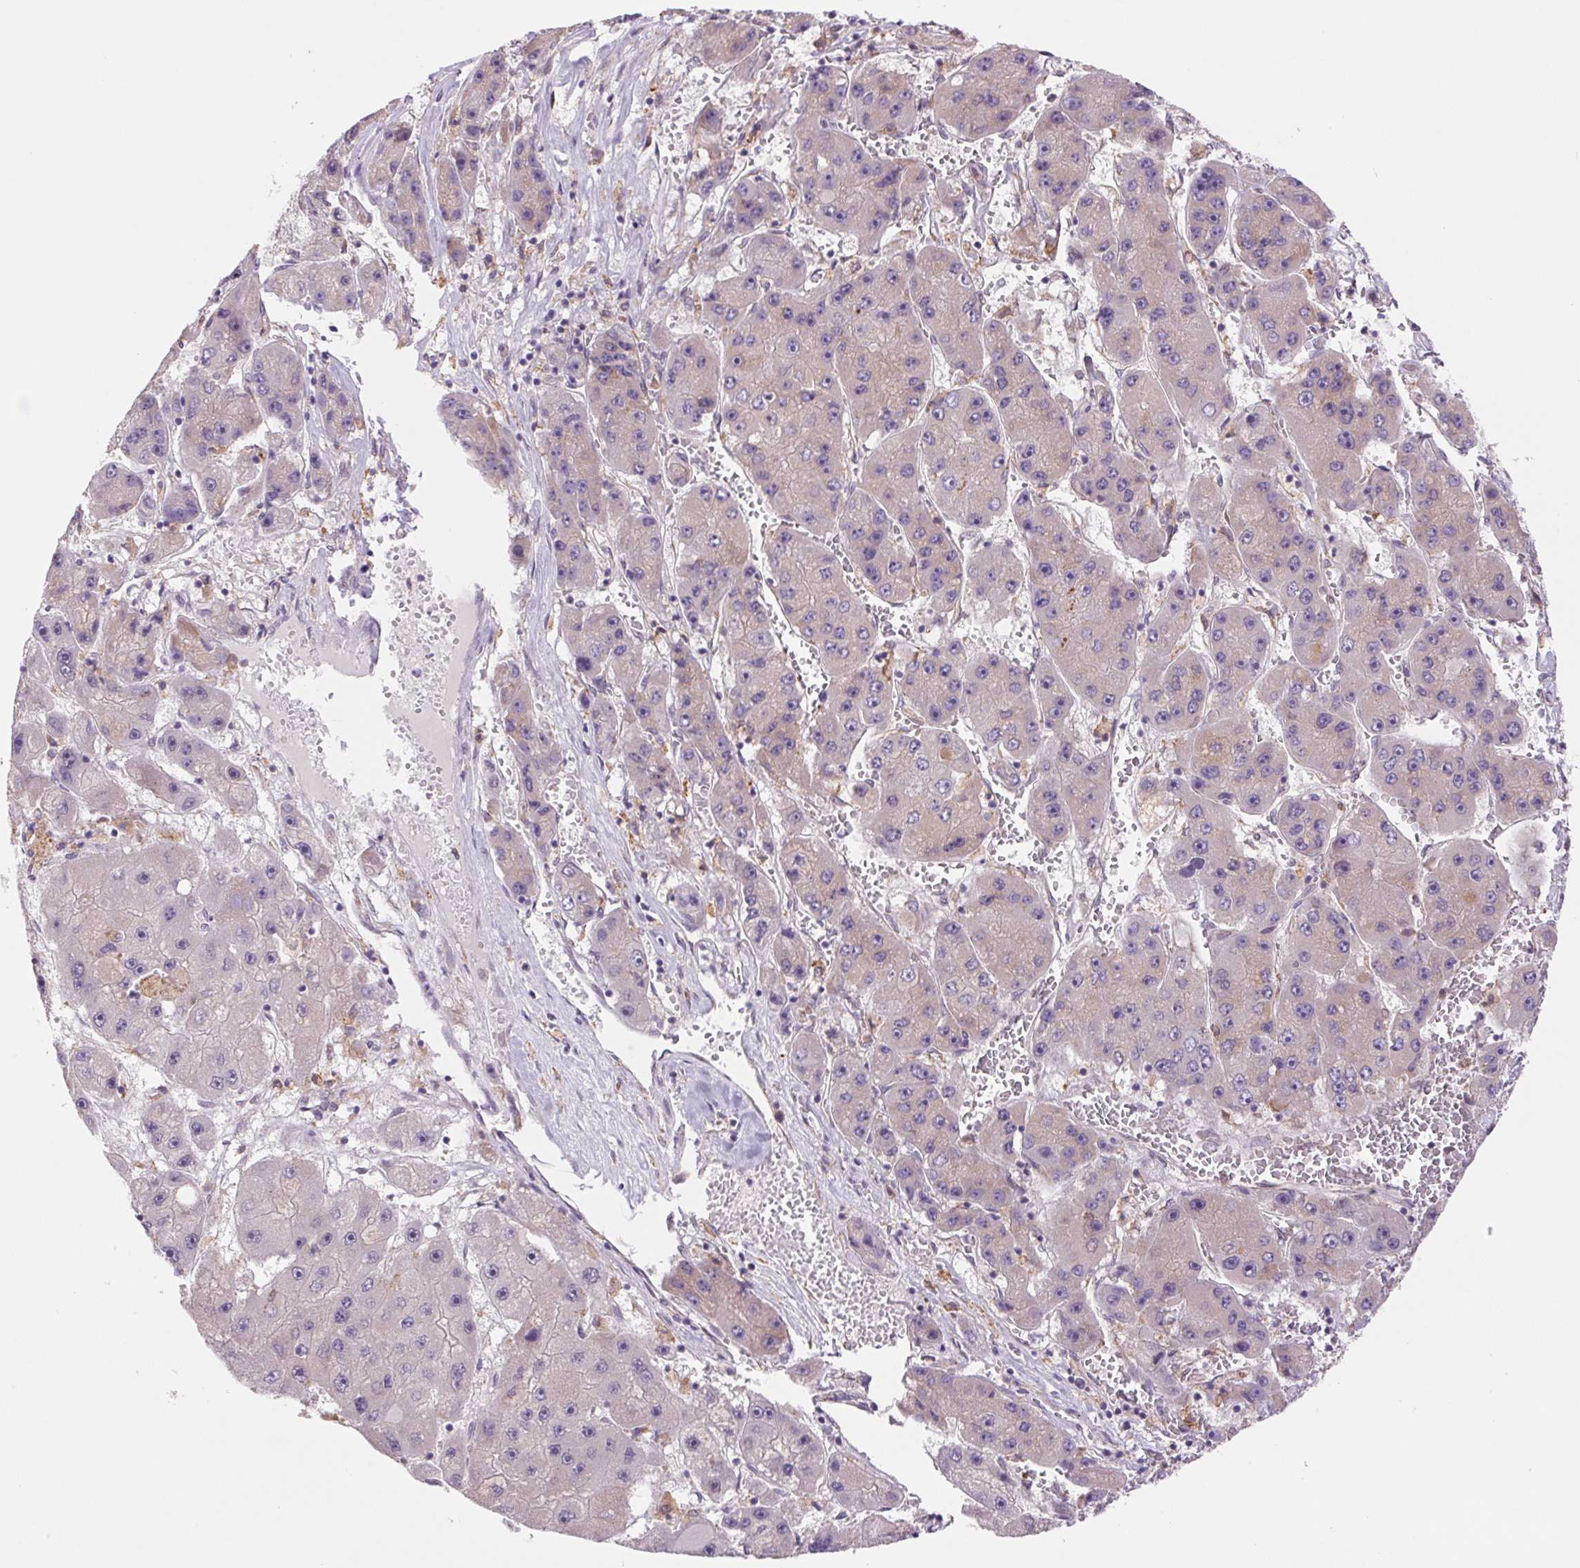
{"staining": {"intensity": "negative", "quantity": "none", "location": "none"}, "tissue": "liver cancer", "cell_type": "Tumor cells", "image_type": "cancer", "snomed": [{"axis": "morphology", "description": "Carcinoma, Hepatocellular, NOS"}, {"axis": "topography", "description": "Liver"}], "caption": "An IHC micrograph of liver cancer is shown. There is no staining in tumor cells of liver cancer.", "gene": "KLHL20", "patient": {"sex": "female", "age": 61}}